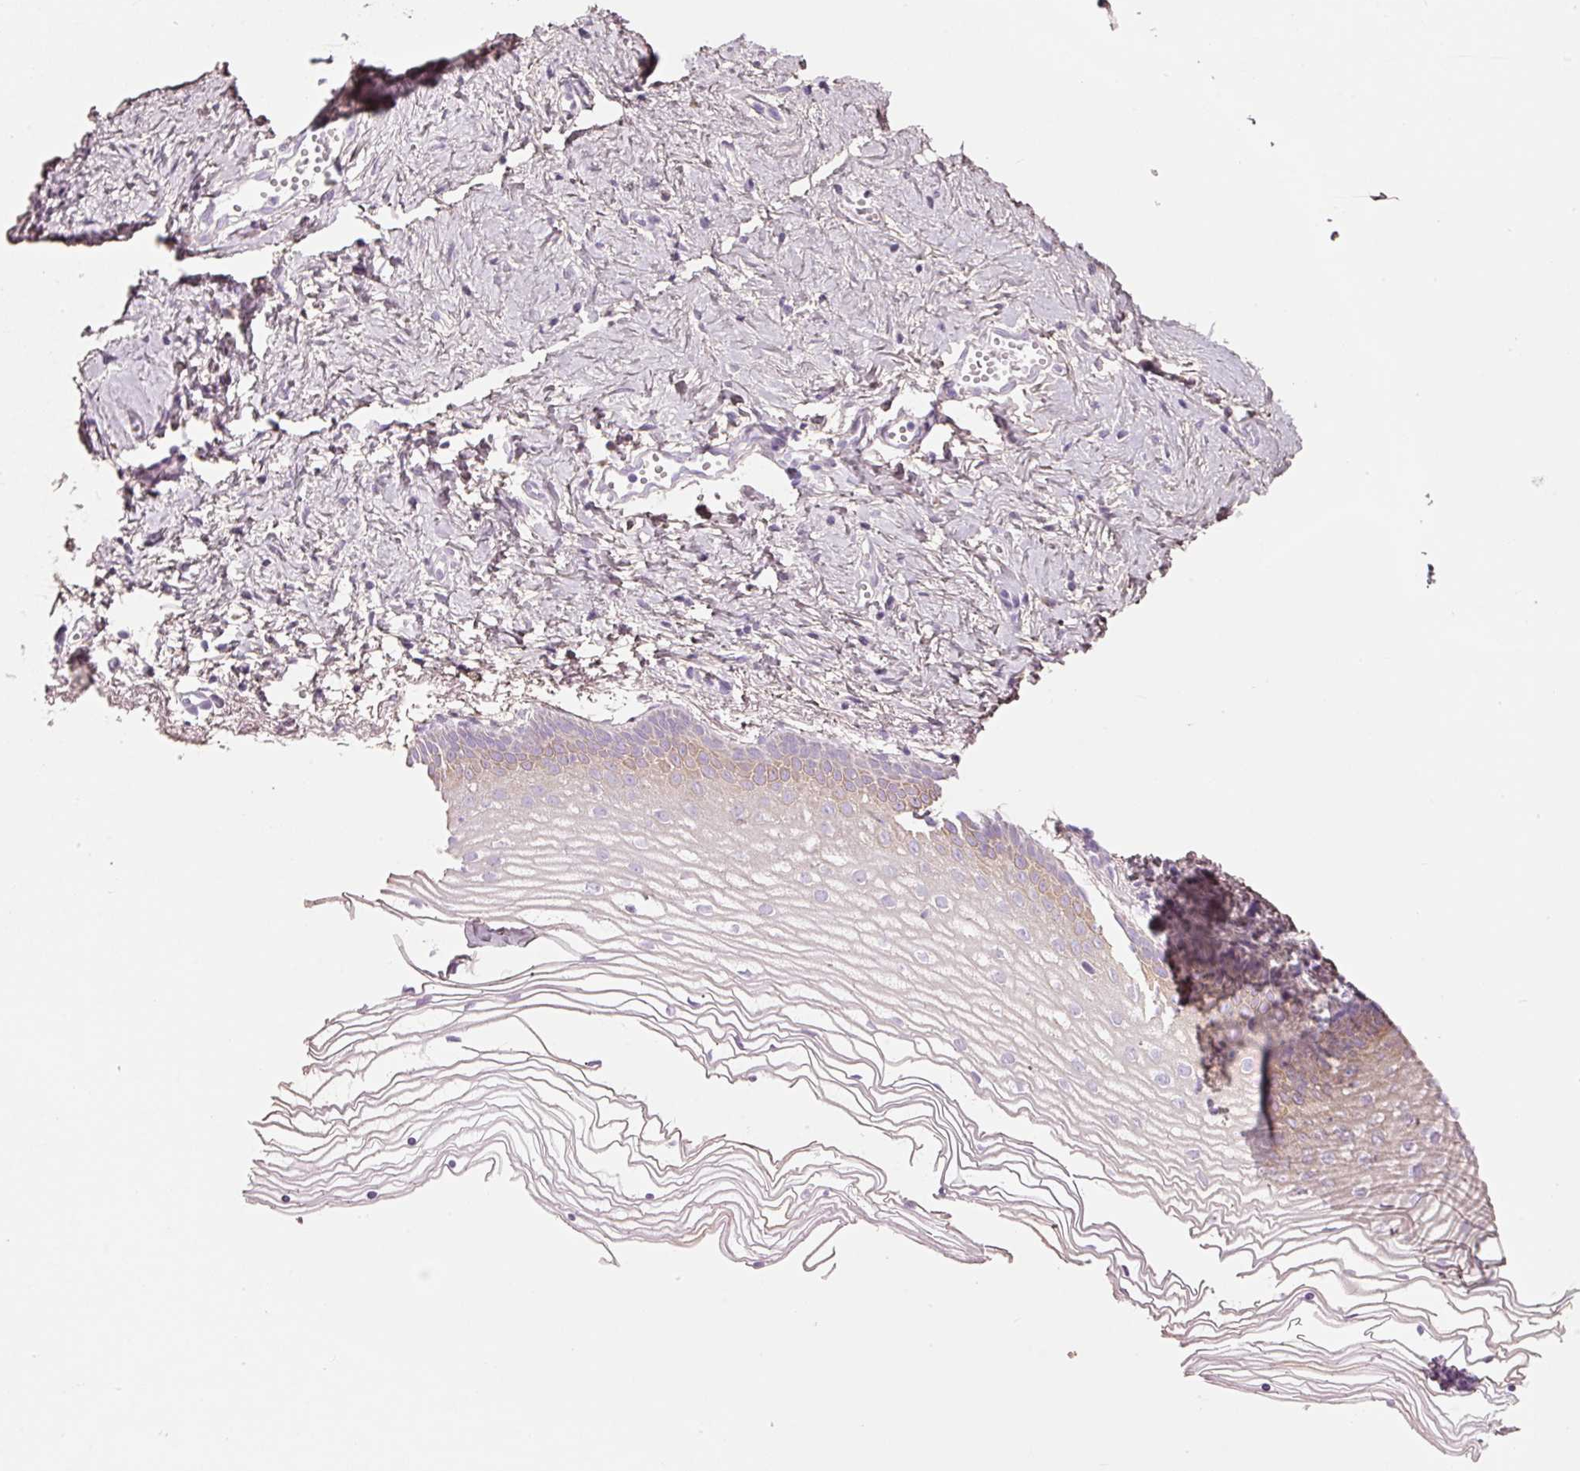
{"staining": {"intensity": "moderate", "quantity": "<25%", "location": "cytoplasmic/membranous"}, "tissue": "vagina", "cell_type": "Squamous epithelial cells", "image_type": "normal", "snomed": [{"axis": "morphology", "description": "Normal tissue, NOS"}, {"axis": "topography", "description": "Vagina"}], "caption": "This photomicrograph exhibits immunohistochemistry (IHC) staining of normal human vagina, with low moderate cytoplasmic/membranous expression in approximately <25% of squamous epithelial cells.", "gene": "PDXDC1", "patient": {"sex": "female", "age": 56}}